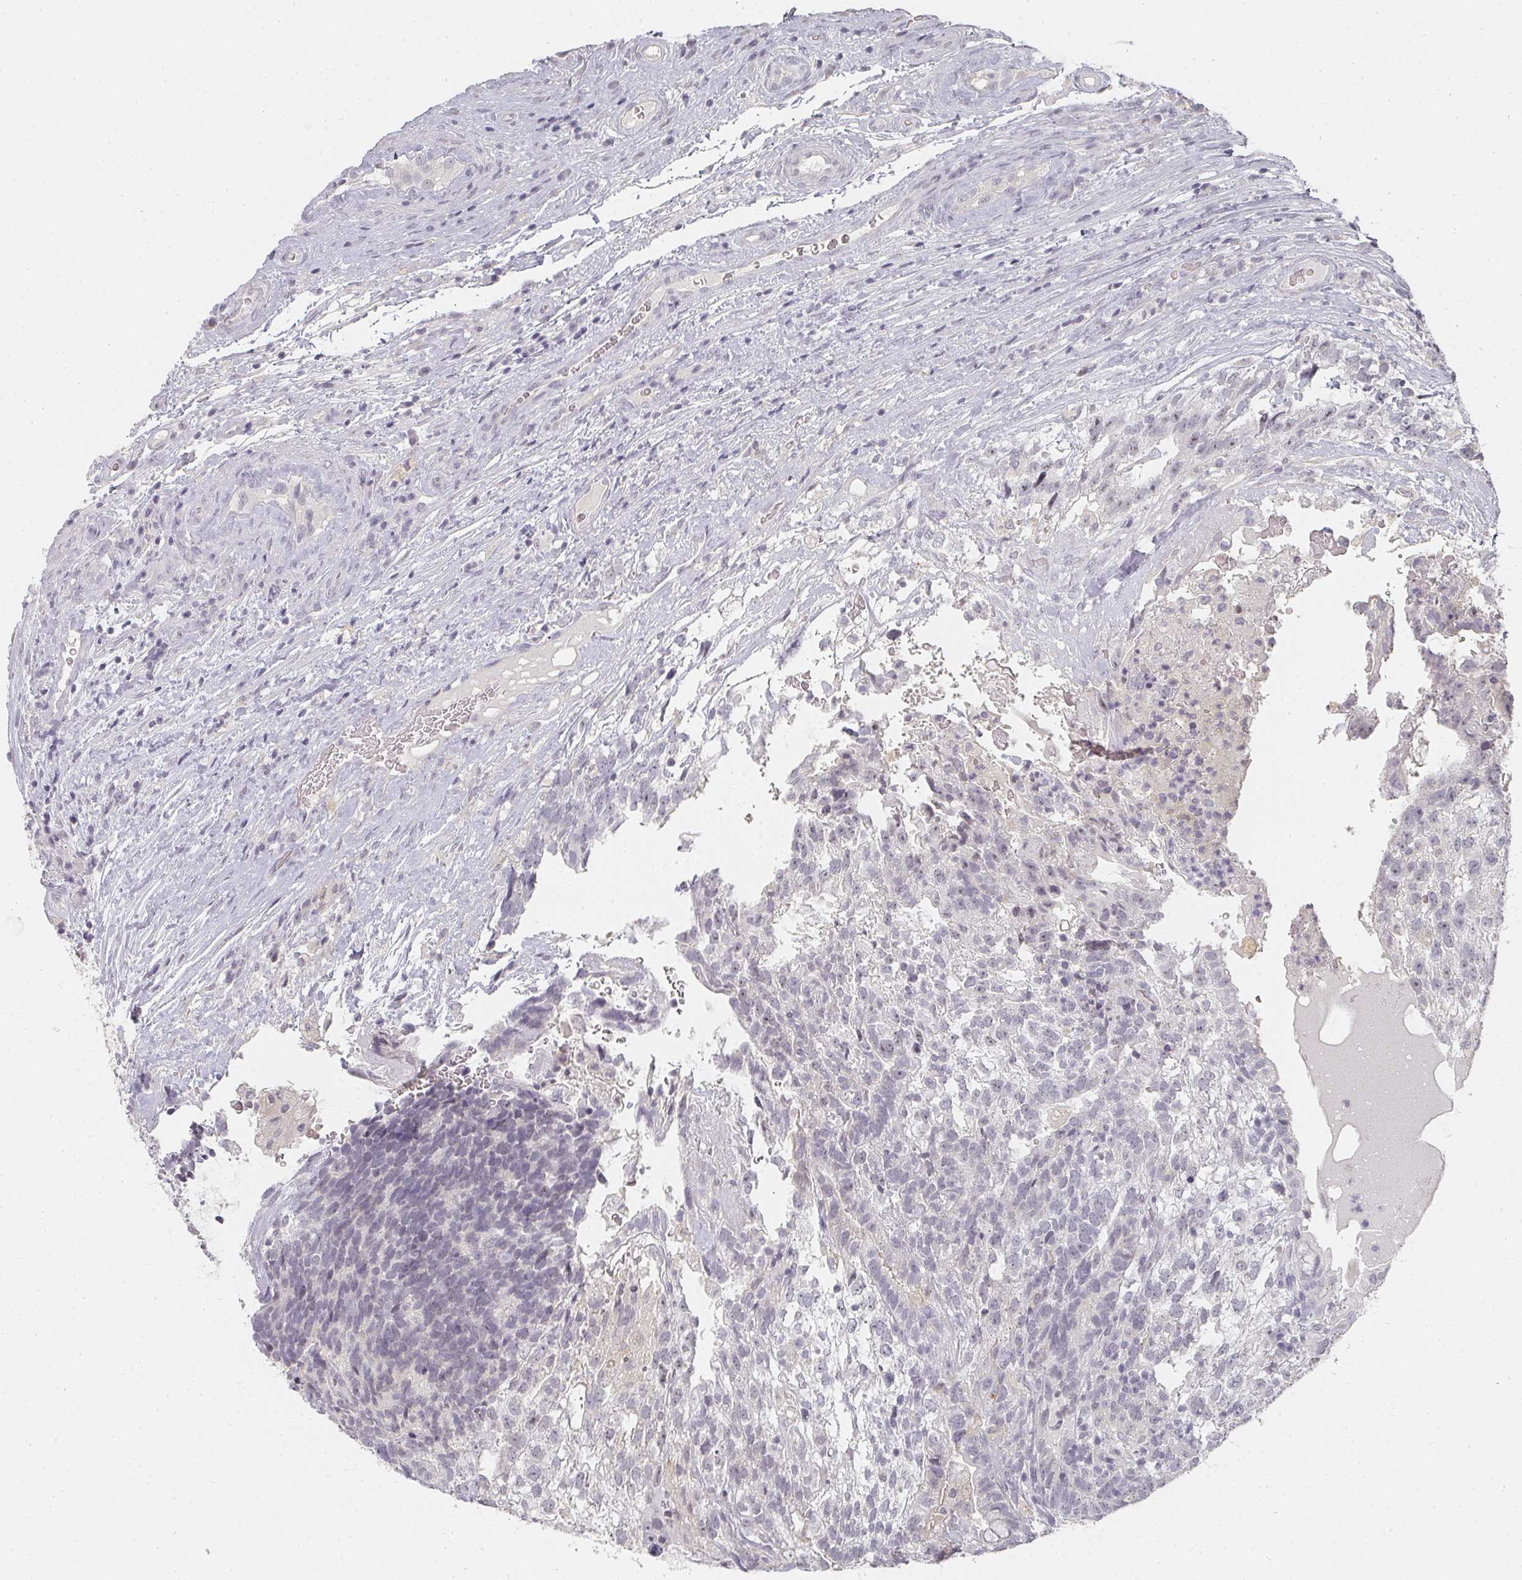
{"staining": {"intensity": "negative", "quantity": "none", "location": "none"}, "tissue": "testis cancer", "cell_type": "Tumor cells", "image_type": "cancer", "snomed": [{"axis": "morphology", "description": "Seminoma, NOS"}, {"axis": "morphology", "description": "Carcinoma, Embryonal, NOS"}, {"axis": "topography", "description": "Testis"}], "caption": "Testis cancer was stained to show a protein in brown. There is no significant positivity in tumor cells.", "gene": "SHISA2", "patient": {"sex": "male", "age": 41}}